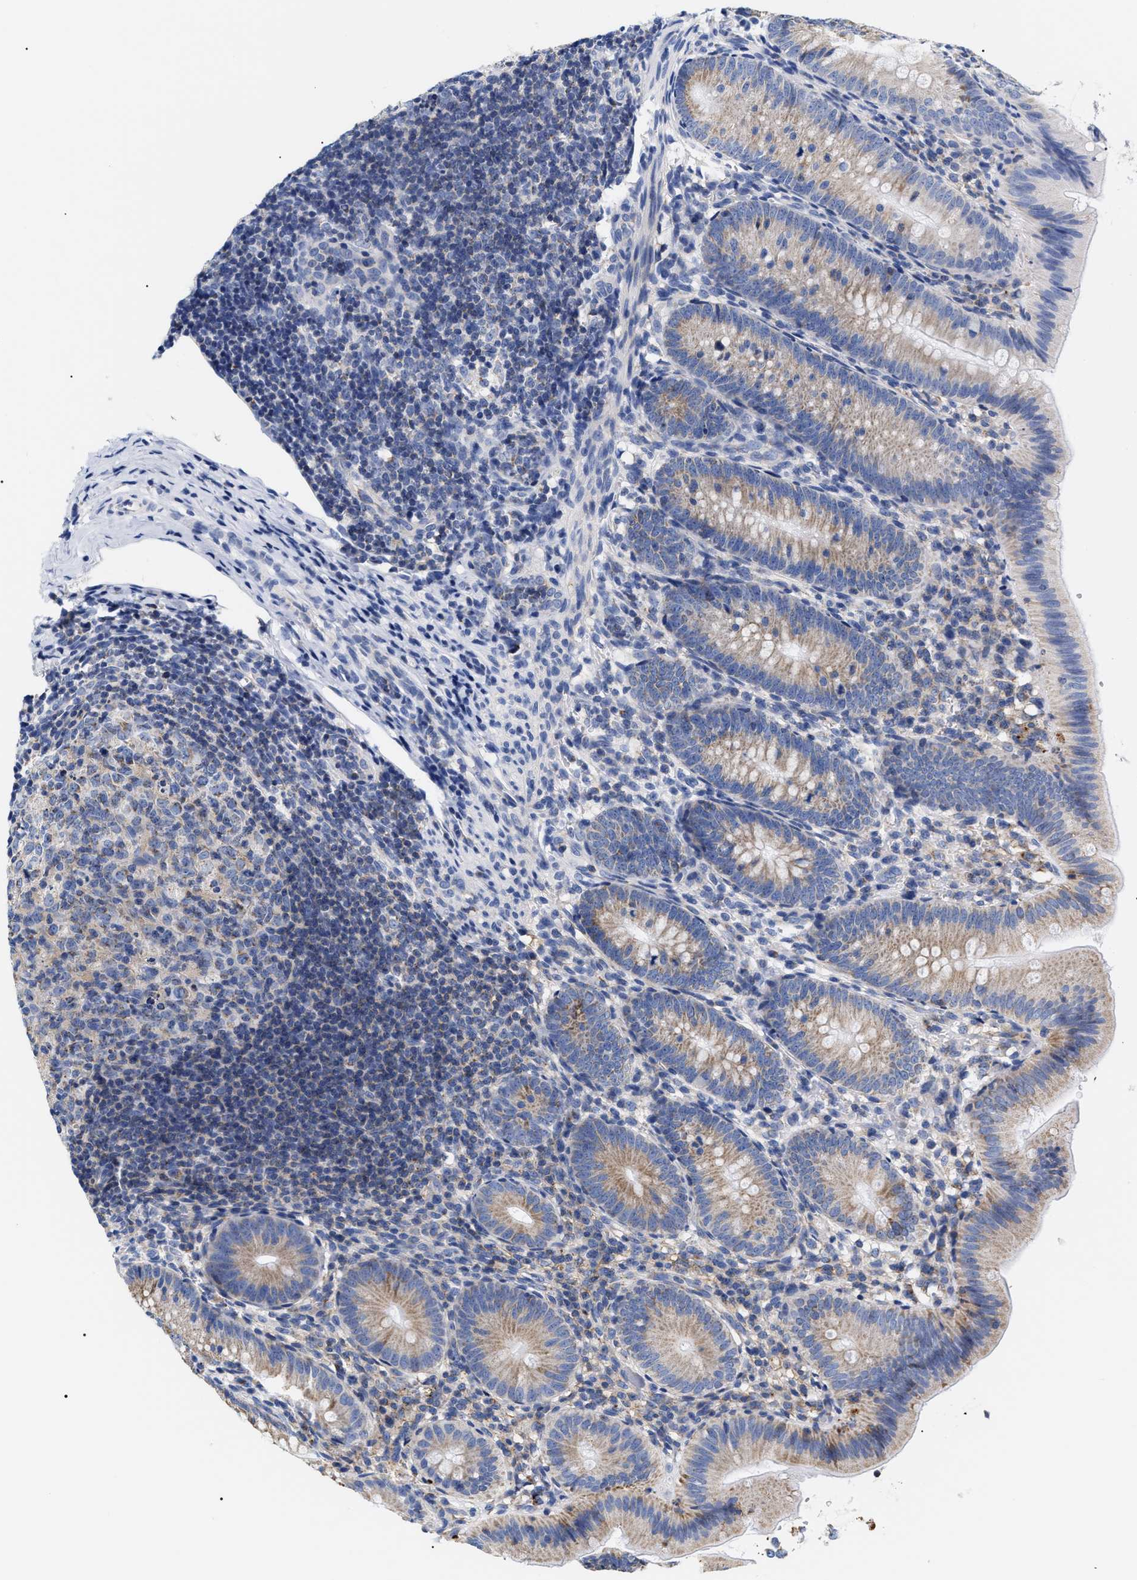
{"staining": {"intensity": "moderate", "quantity": "25%-75%", "location": "cytoplasmic/membranous"}, "tissue": "appendix", "cell_type": "Glandular cells", "image_type": "normal", "snomed": [{"axis": "morphology", "description": "Normal tissue, NOS"}, {"axis": "topography", "description": "Appendix"}], "caption": "Immunohistochemical staining of normal human appendix displays medium levels of moderate cytoplasmic/membranous expression in about 25%-75% of glandular cells.", "gene": "COG5", "patient": {"sex": "male", "age": 1}}